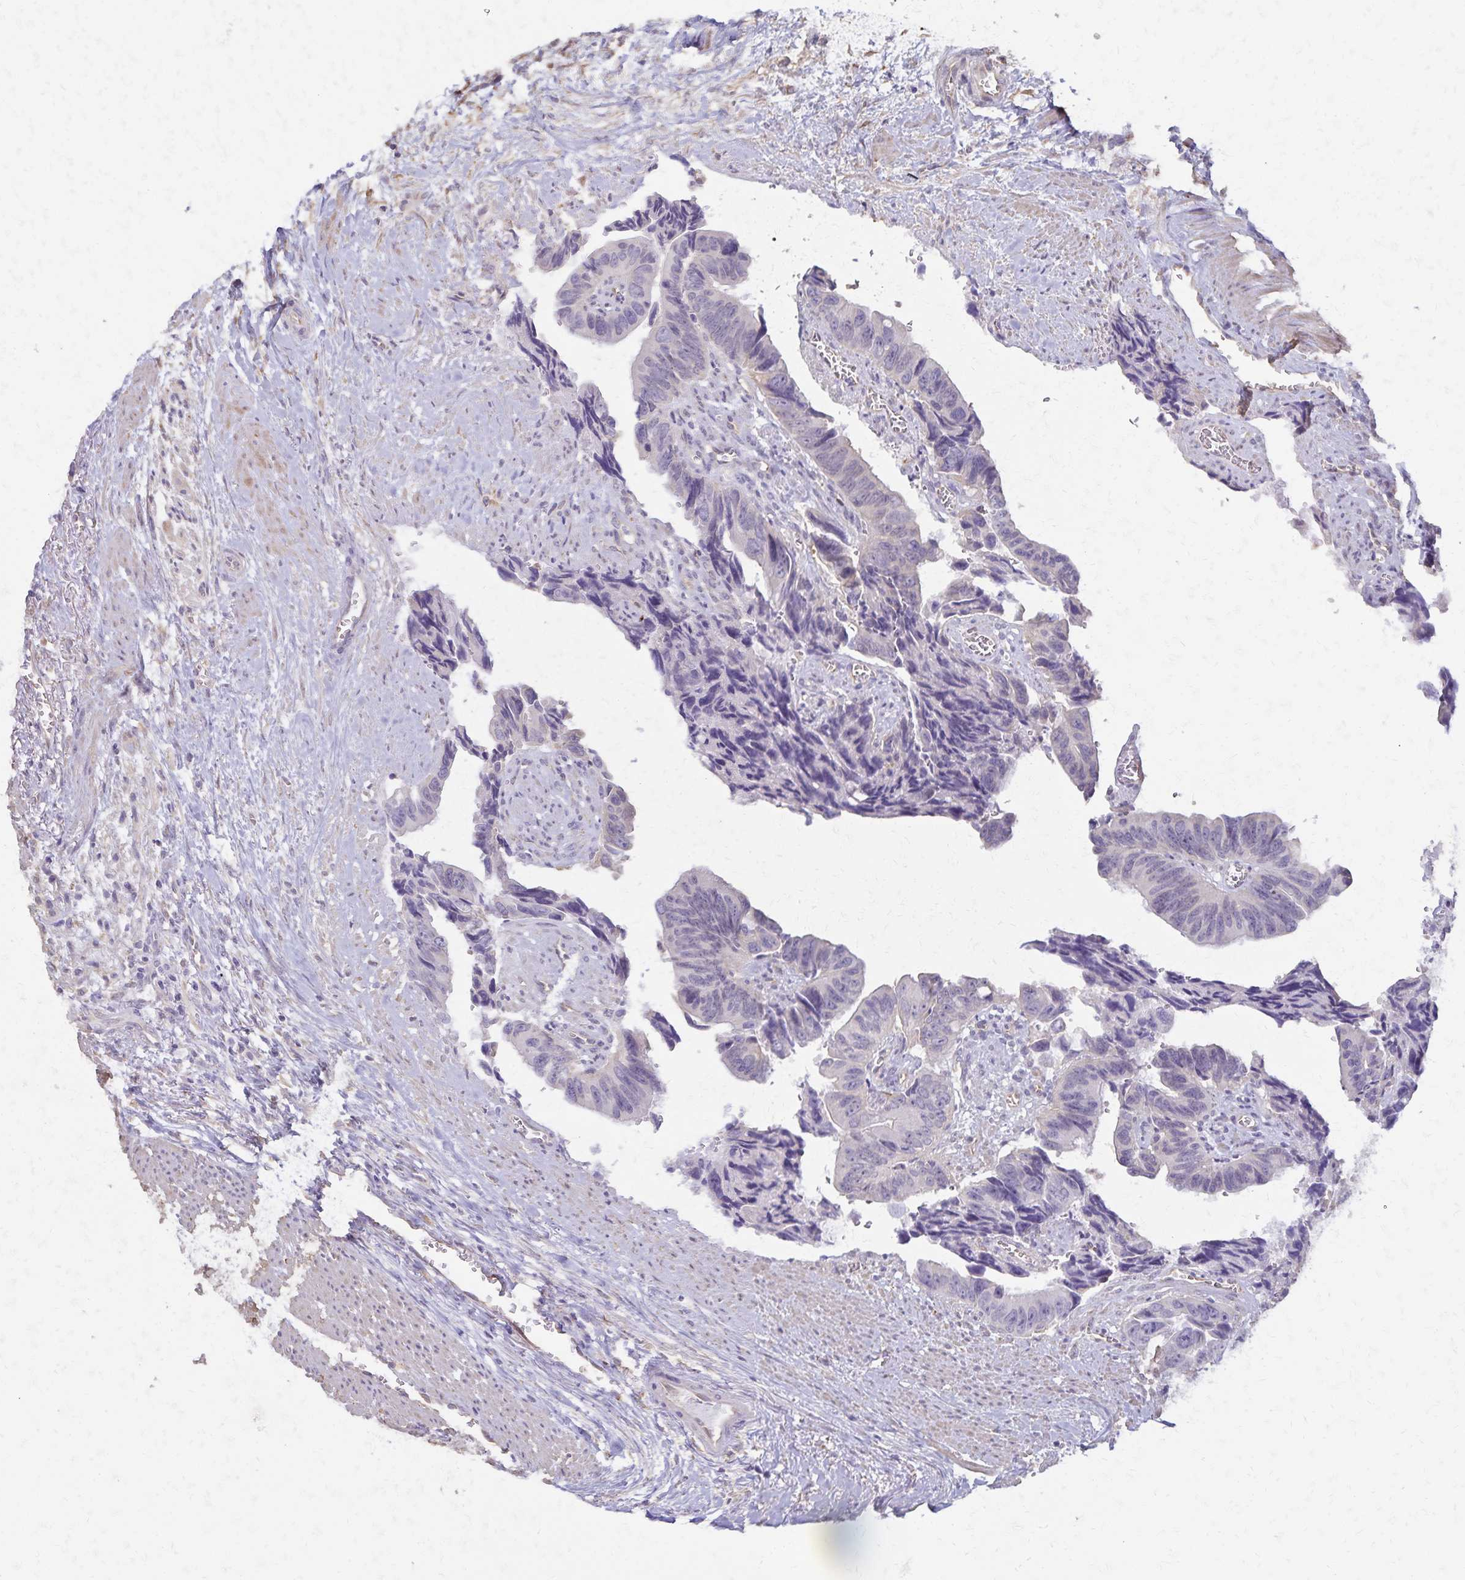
{"staining": {"intensity": "negative", "quantity": "none", "location": "none"}, "tissue": "colorectal cancer", "cell_type": "Tumor cells", "image_type": "cancer", "snomed": [{"axis": "morphology", "description": "Adenocarcinoma, NOS"}, {"axis": "topography", "description": "Rectum"}], "caption": "Immunohistochemistry histopathology image of colorectal cancer stained for a protein (brown), which reveals no expression in tumor cells.", "gene": "KISS1", "patient": {"sex": "male", "age": 76}}